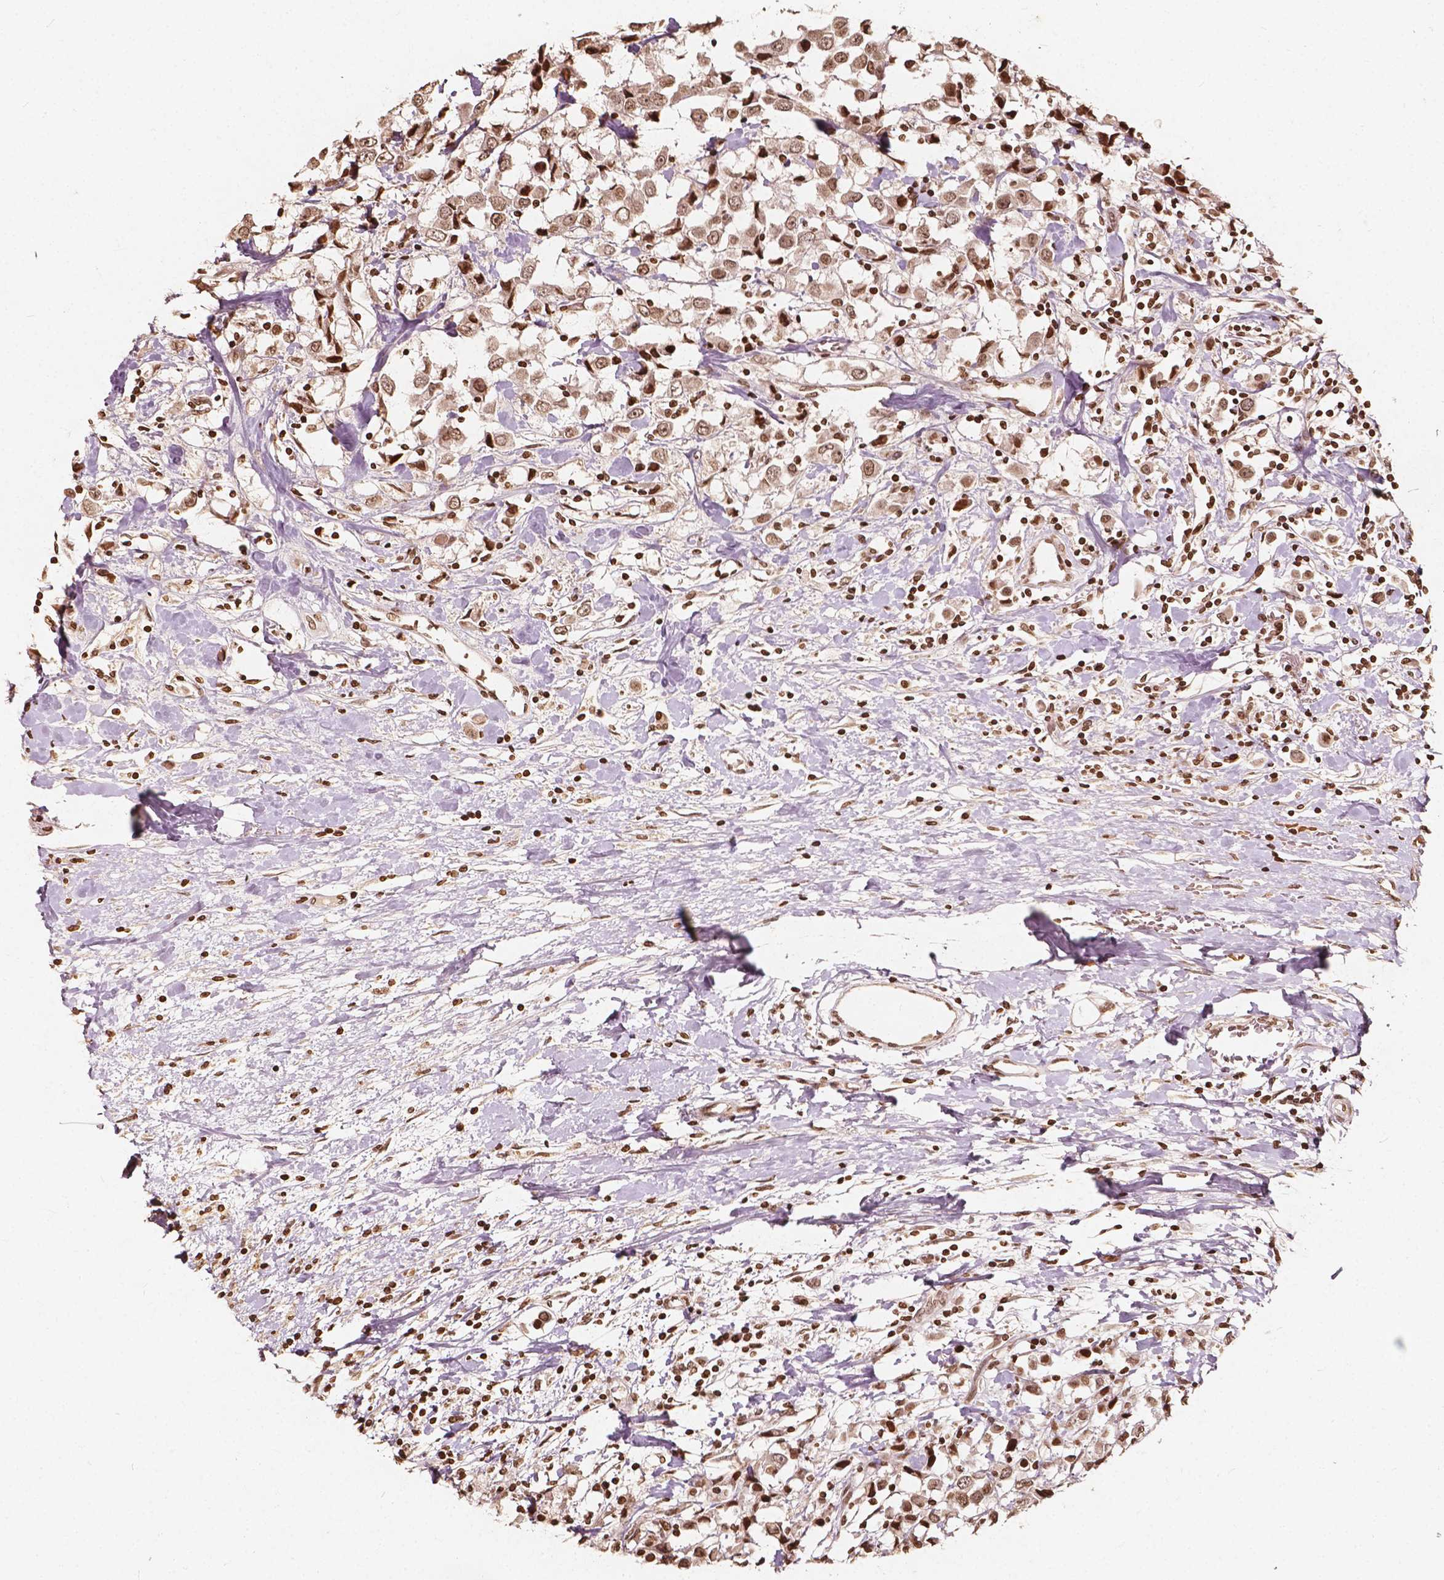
{"staining": {"intensity": "moderate", "quantity": ">75%", "location": "nuclear"}, "tissue": "breast cancer", "cell_type": "Tumor cells", "image_type": "cancer", "snomed": [{"axis": "morphology", "description": "Duct carcinoma"}, {"axis": "topography", "description": "Breast"}], "caption": "The micrograph demonstrates a brown stain indicating the presence of a protein in the nuclear of tumor cells in breast cancer. The protein of interest is shown in brown color, while the nuclei are stained blue.", "gene": "H3C14", "patient": {"sex": "female", "age": 61}}